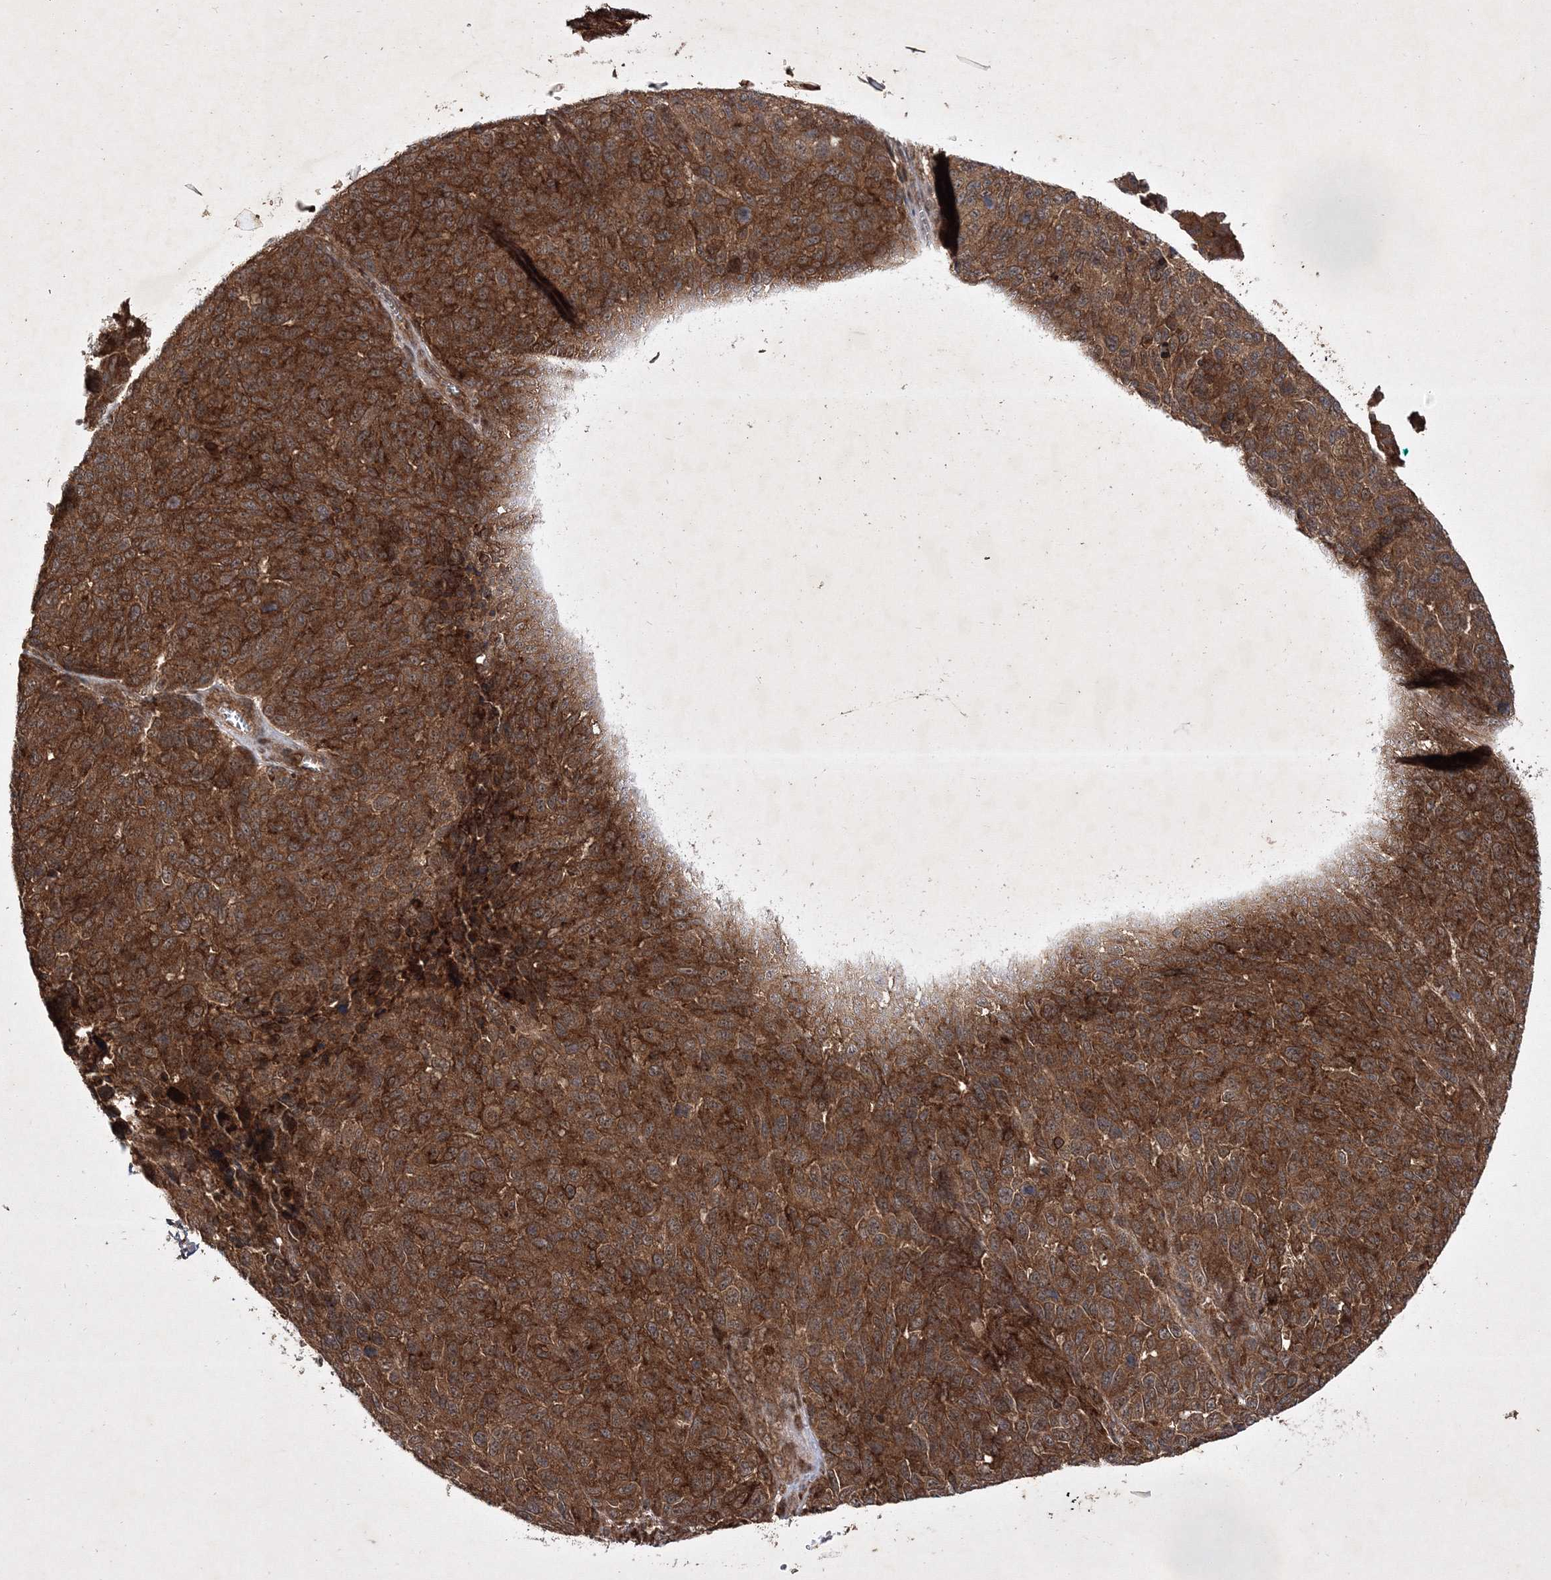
{"staining": {"intensity": "strong", "quantity": ">75%", "location": "cytoplasmic/membranous"}, "tissue": "melanoma", "cell_type": "Tumor cells", "image_type": "cancer", "snomed": [{"axis": "morphology", "description": "Malignant melanoma, NOS"}, {"axis": "topography", "description": "Skin"}], "caption": "Immunohistochemical staining of melanoma exhibits strong cytoplasmic/membranous protein positivity in approximately >75% of tumor cells.", "gene": "DNAJC13", "patient": {"sex": "male", "age": 49}}